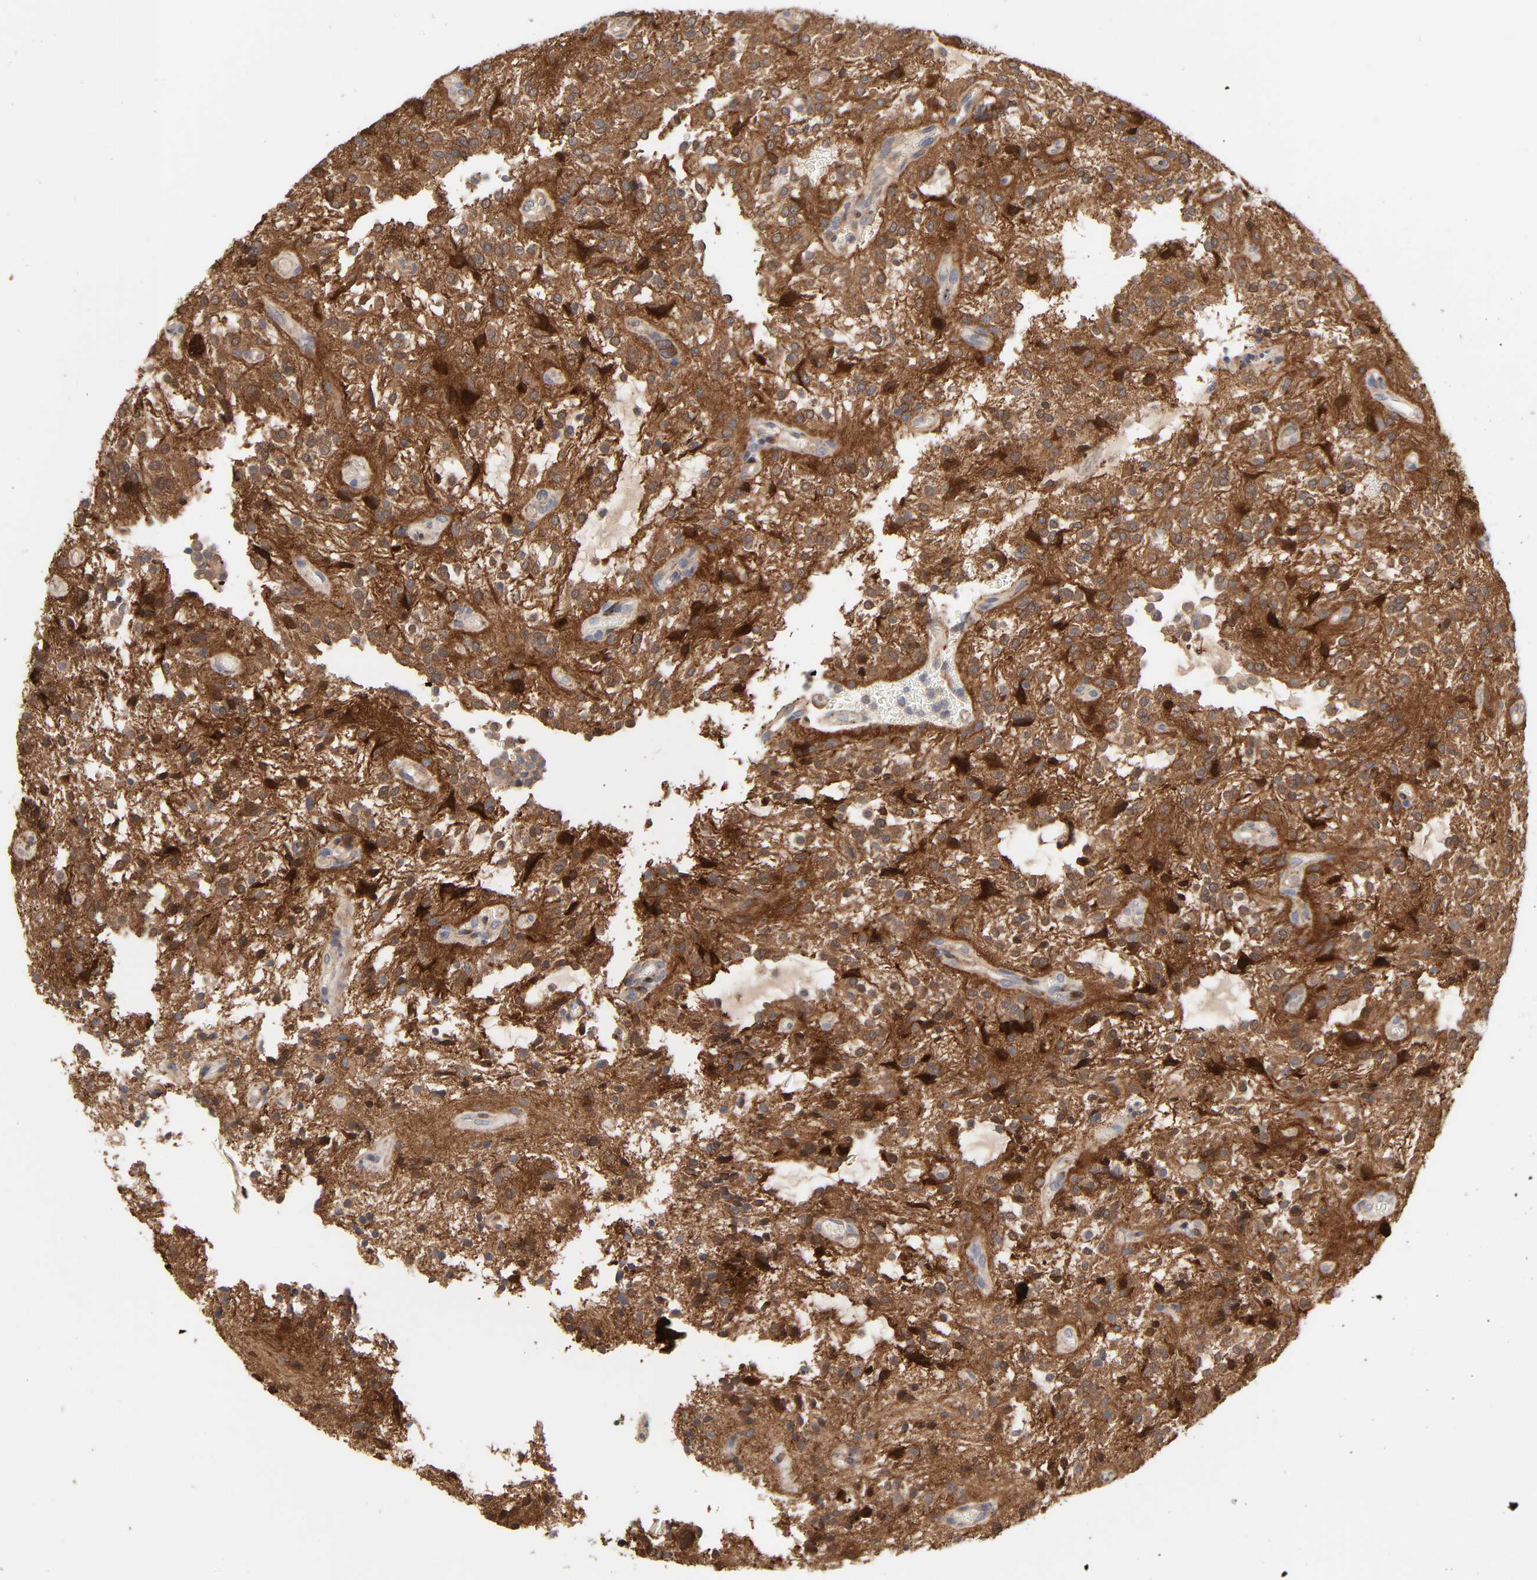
{"staining": {"intensity": "strong", "quantity": "25%-75%", "location": "cytoplasmic/membranous,nuclear"}, "tissue": "glioma", "cell_type": "Tumor cells", "image_type": "cancer", "snomed": [{"axis": "morphology", "description": "Glioma, malignant, NOS"}, {"axis": "topography", "description": "Cerebellum"}], "caption": "Strong cytoplasmic/membranous and nuclear positivity is appreciated in approximately 25%-75% of tumor cells in glioma. Immunohistochemistry (ihc) stains the protein in brown and the nuclei are stained blue.", "gene": "NDRG2", "patient": {"sex": "female", "age": 10}}